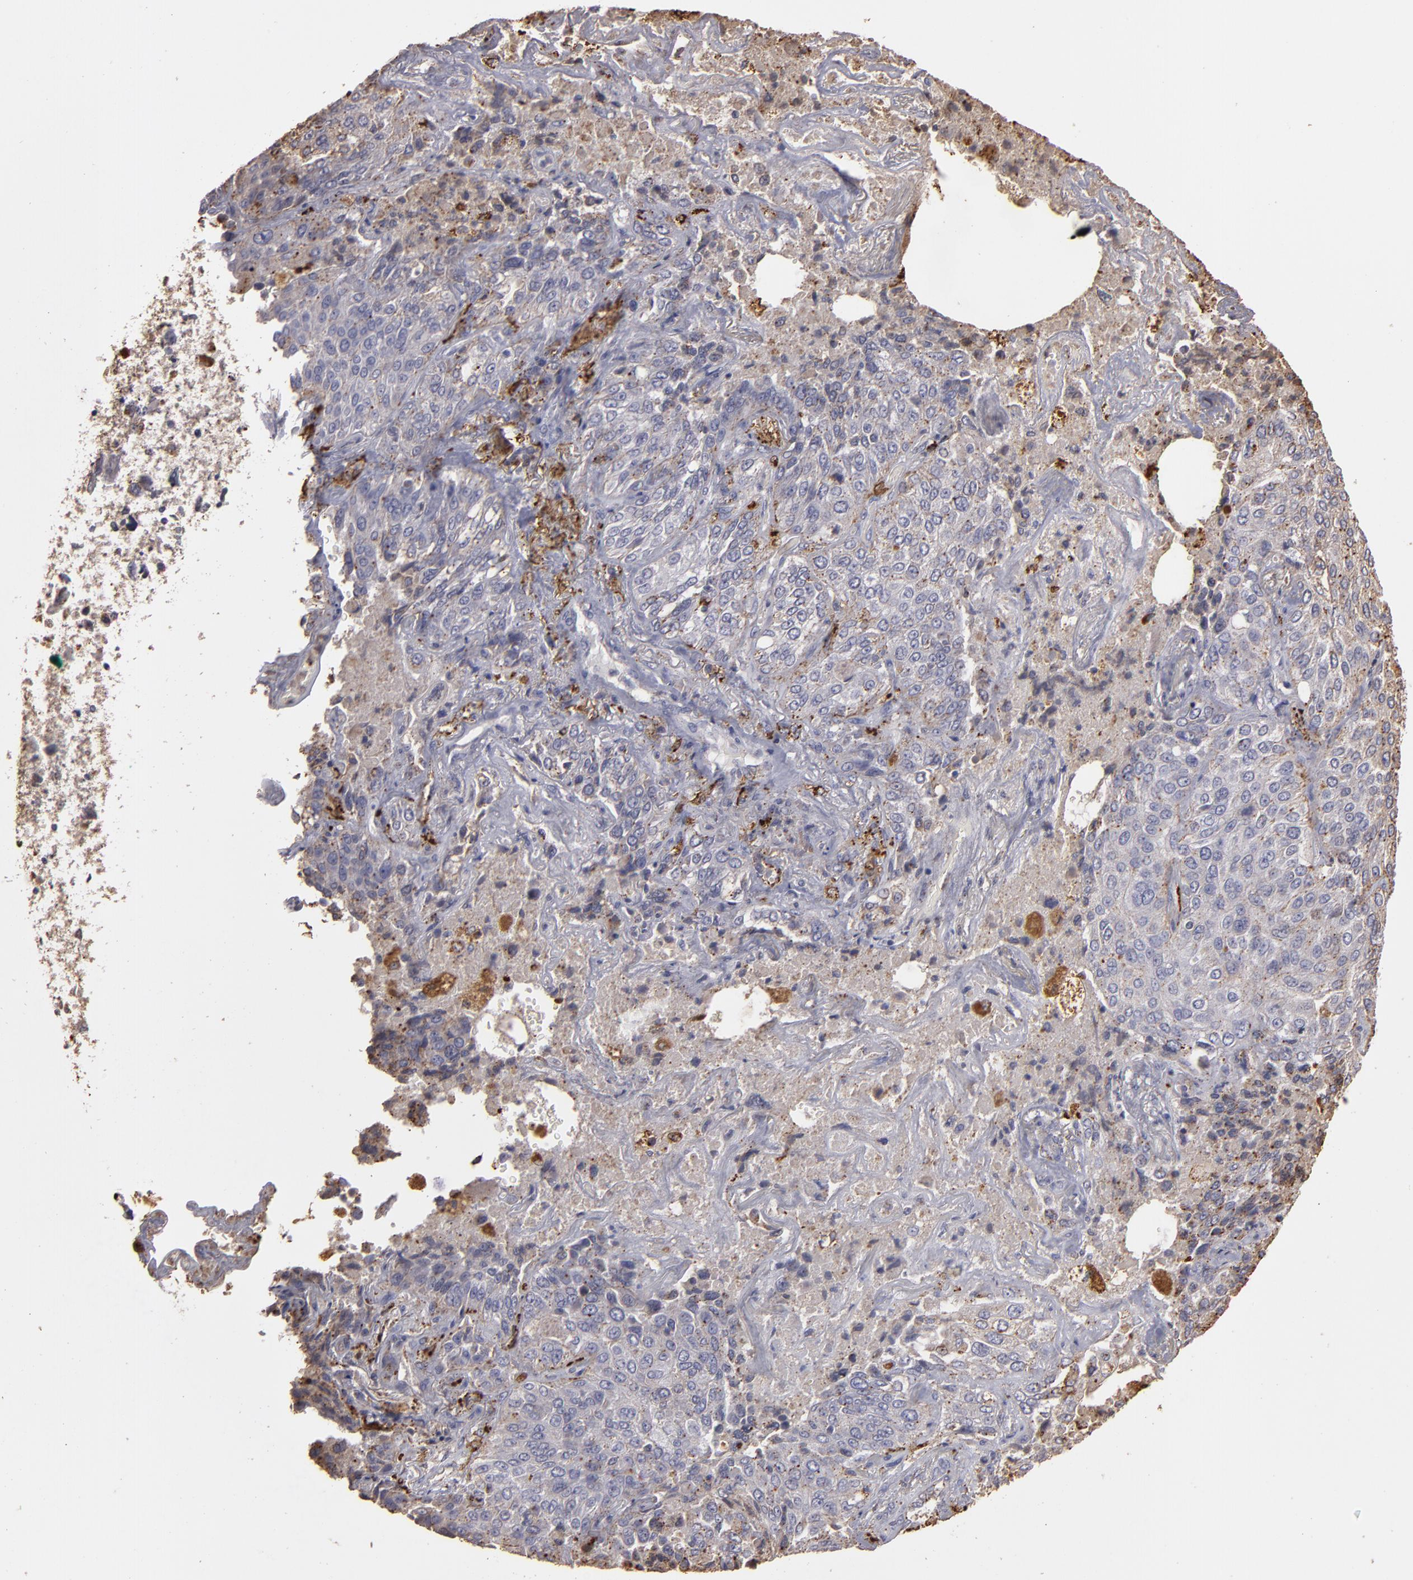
{"staining": {"intensity": "weak", "quantity": "25%-75%", "location": "cytoplasmic/membranous"}, "tissue": "lung cancer", "cell_type": "Tumor cells", "image_type": "cancer", "snomed": [{"axis": "morphology", "description": "Squamous cell carcinoma, NOS"}, {"axis": "topography", "description": "Lung"}], "caption": "IHC (DAB (3,3'-diaminobenzidine)) staining of human lung squamous cell carcinoma exhibits weak cytoplasmic/membranous protein positivity in about 25%-75% of tumor cells. The protein is shown in brown color, while the nuclei are stained blue.", "gene": "TRAF1", "patient": {"sex": "male", "age": 54}}